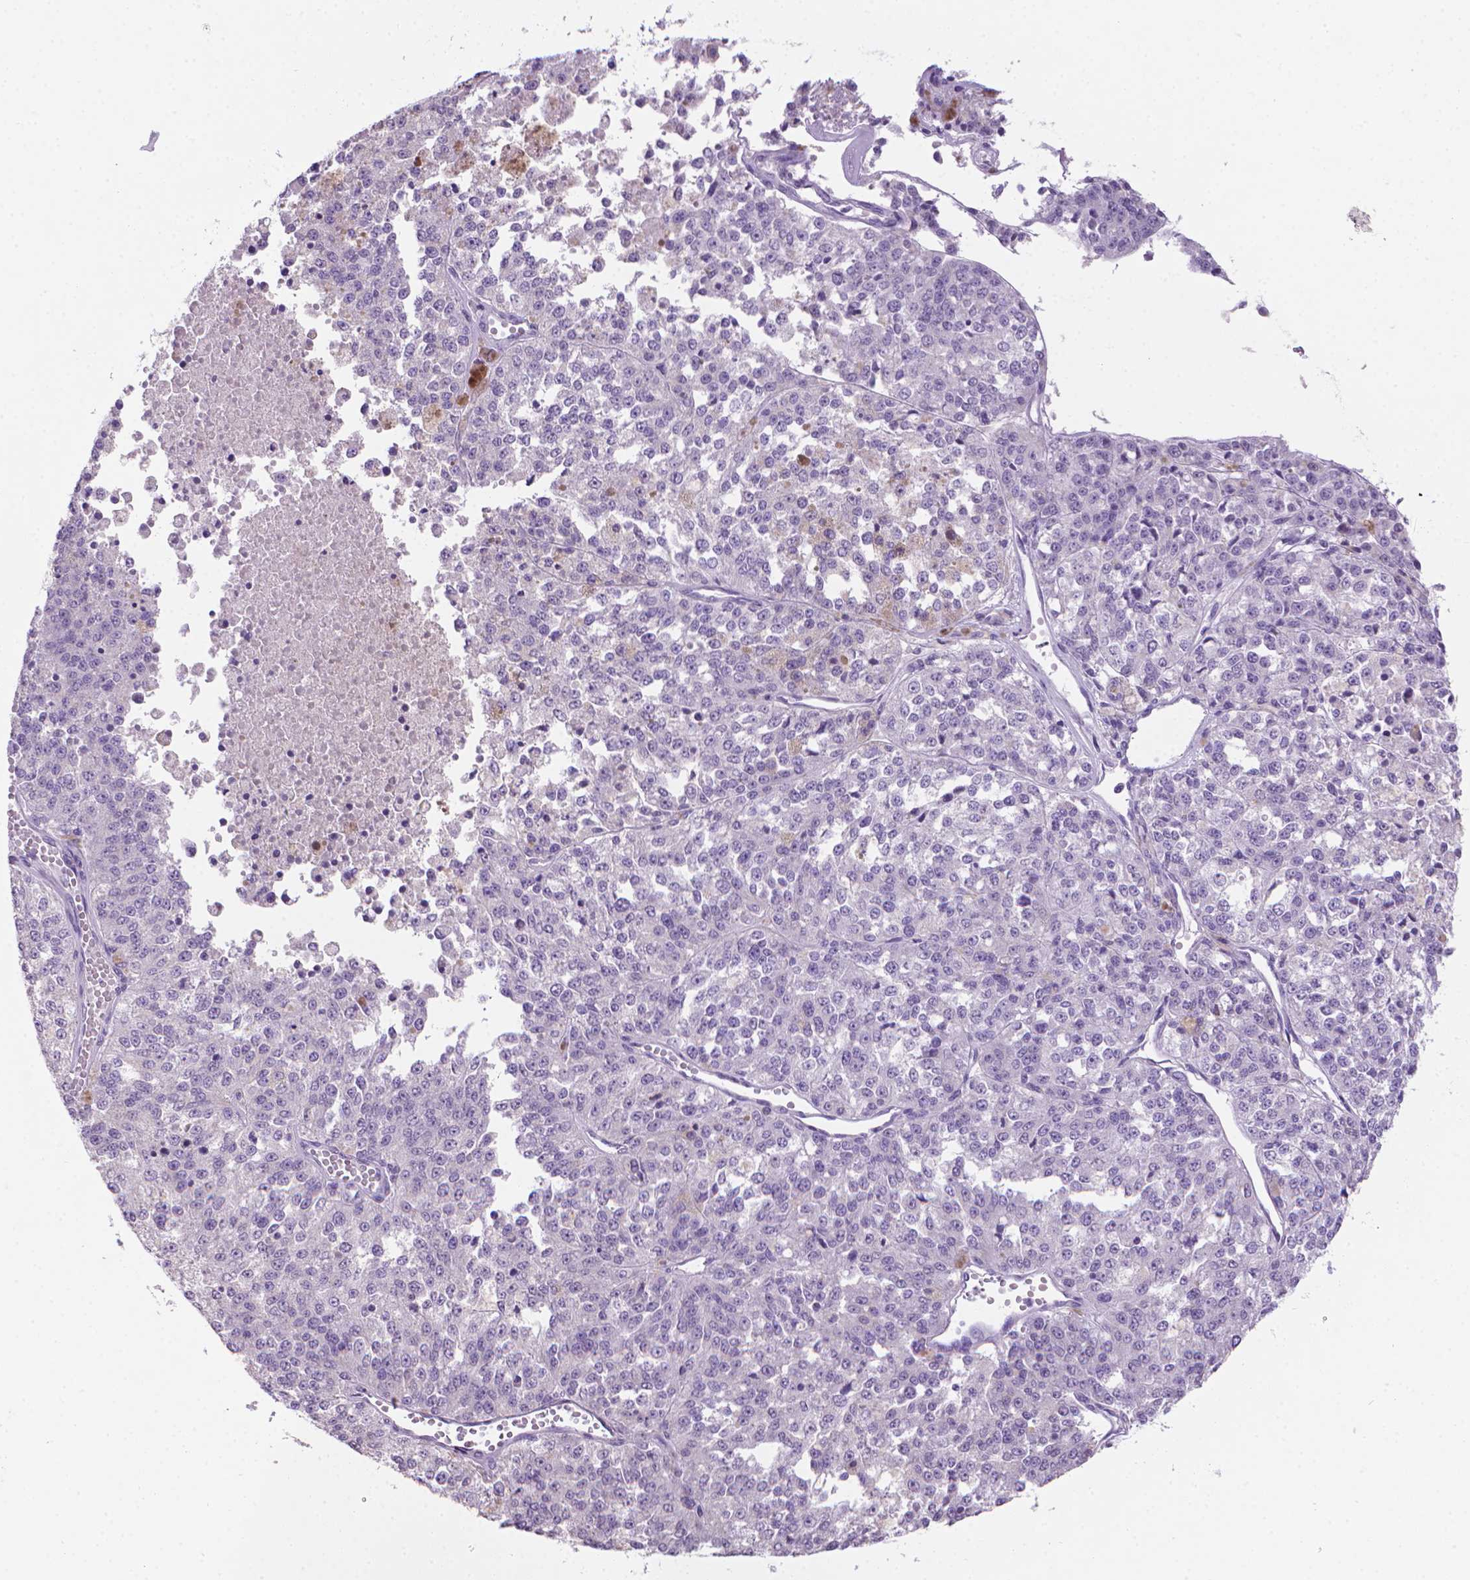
{"staining": {"intensity": "negative", "quantity": "none", "location": "none"}, "tissue": "melanoma", "cell_type": "Tumor cells", "image_type": "cancer", "snomed": [{"axis": "morphology", "description": "Malignant melanoma, Metastatic site"}, {"axis": "topography", "description": "Lymph node"}], "caption": "A high-resolution micrograph shows IHC staining of melanoma, which shows no significant expression in tumor cells.", "gene": "MUC1", "patient": {"sex": "female", "age": 64}}